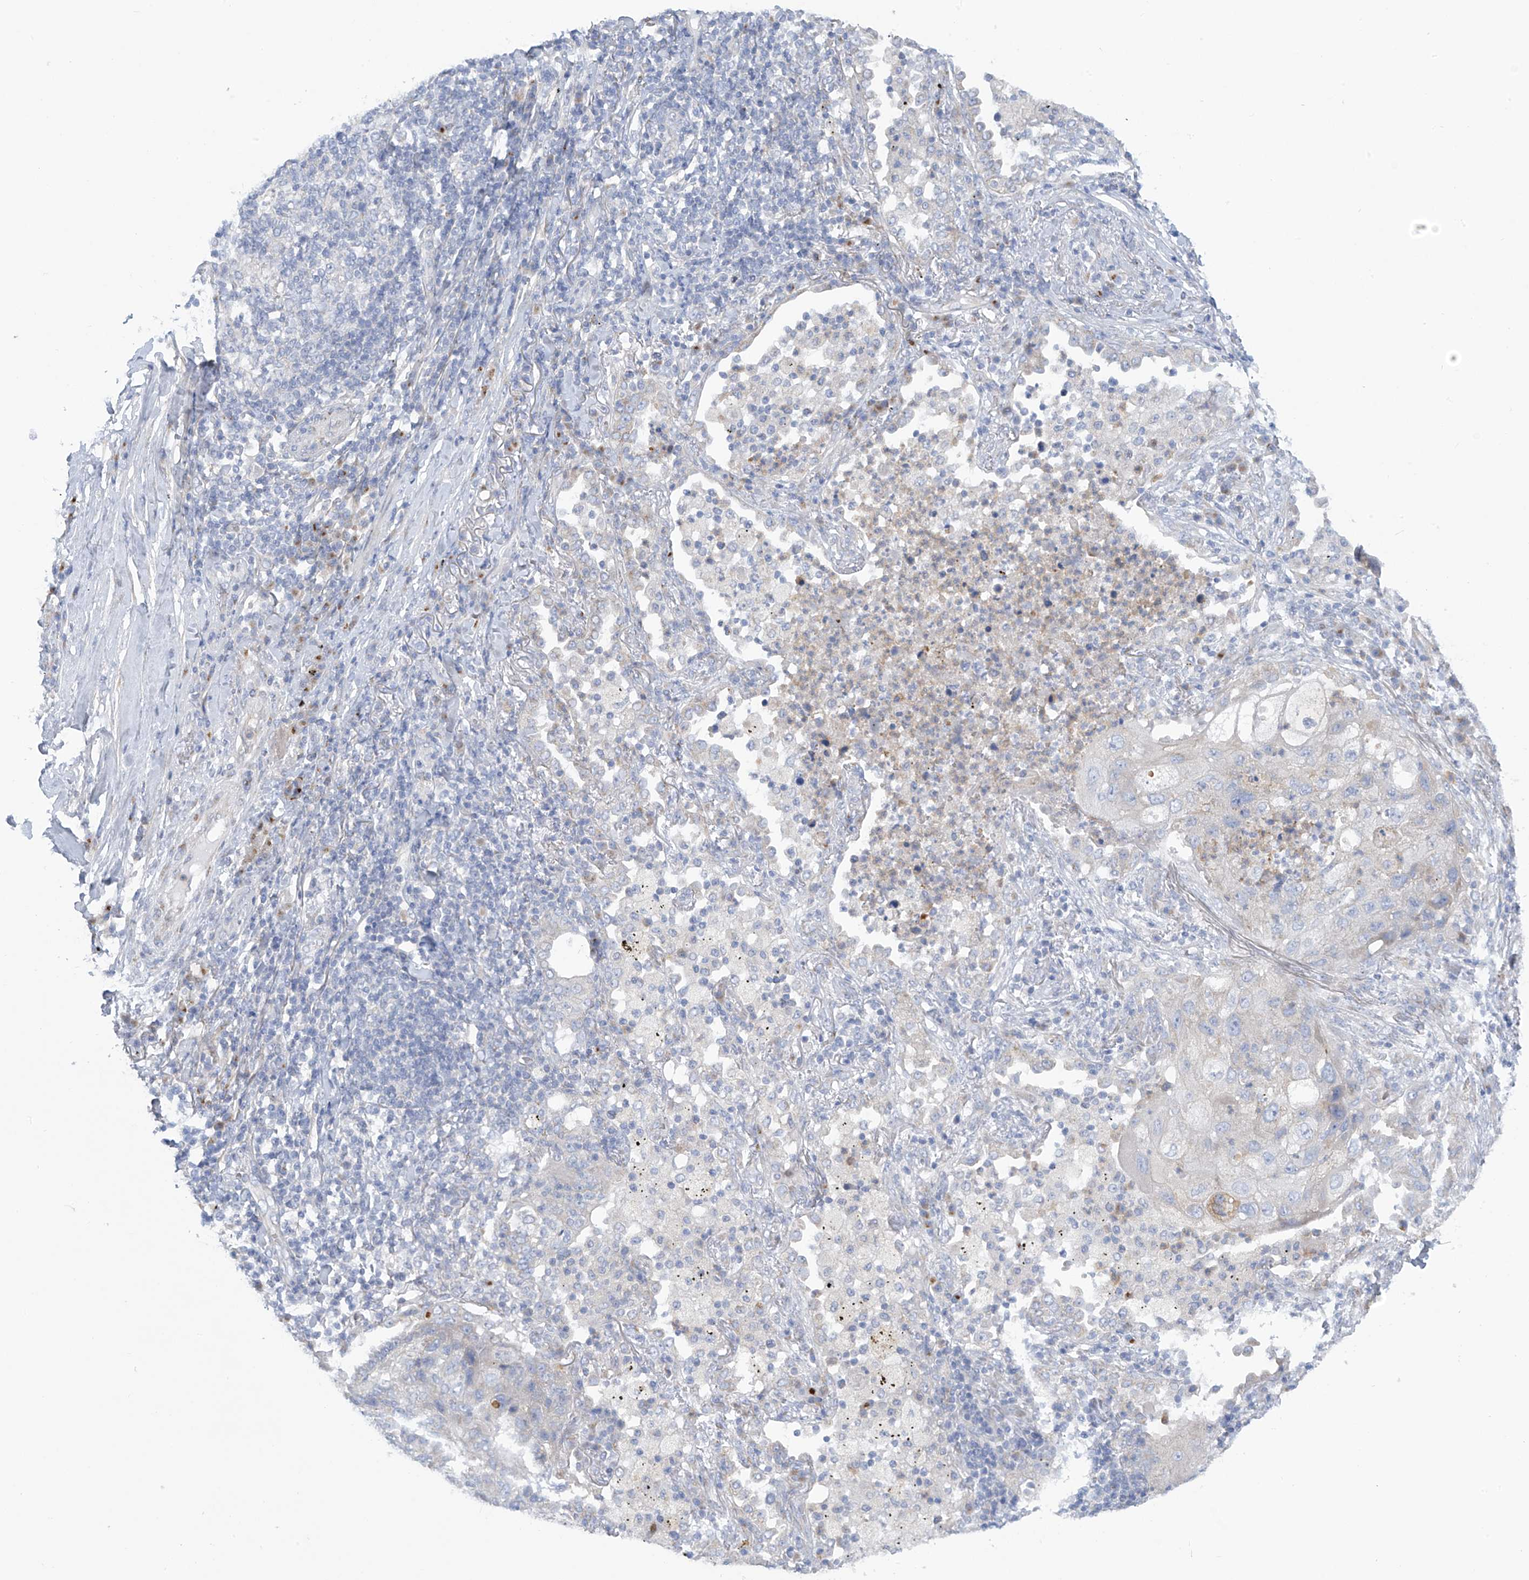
{"staining": {"intensity": "negative", "quantity": "none", "location": "none"}, "tissue": "lung cancer", "cell_type": "Tumor cells", "image_type": "cancer", "snomed": [{"axis": "morphology", "description": "Squamous cell carcinoma, NOS"}, {"axis": "topography", "description": "Lung"}], "caption": "Immunohistochemistry (IHC) image of neoplastic tissue: lung cancer stained with DAB (3,3'-diaminobenzidine) reveals no significant protein expression in tumor cells. (DAB immunohistochemistry, high magnification).", "gene": "TRMT2B", "patient": {"sex": "female", "age": 63}}